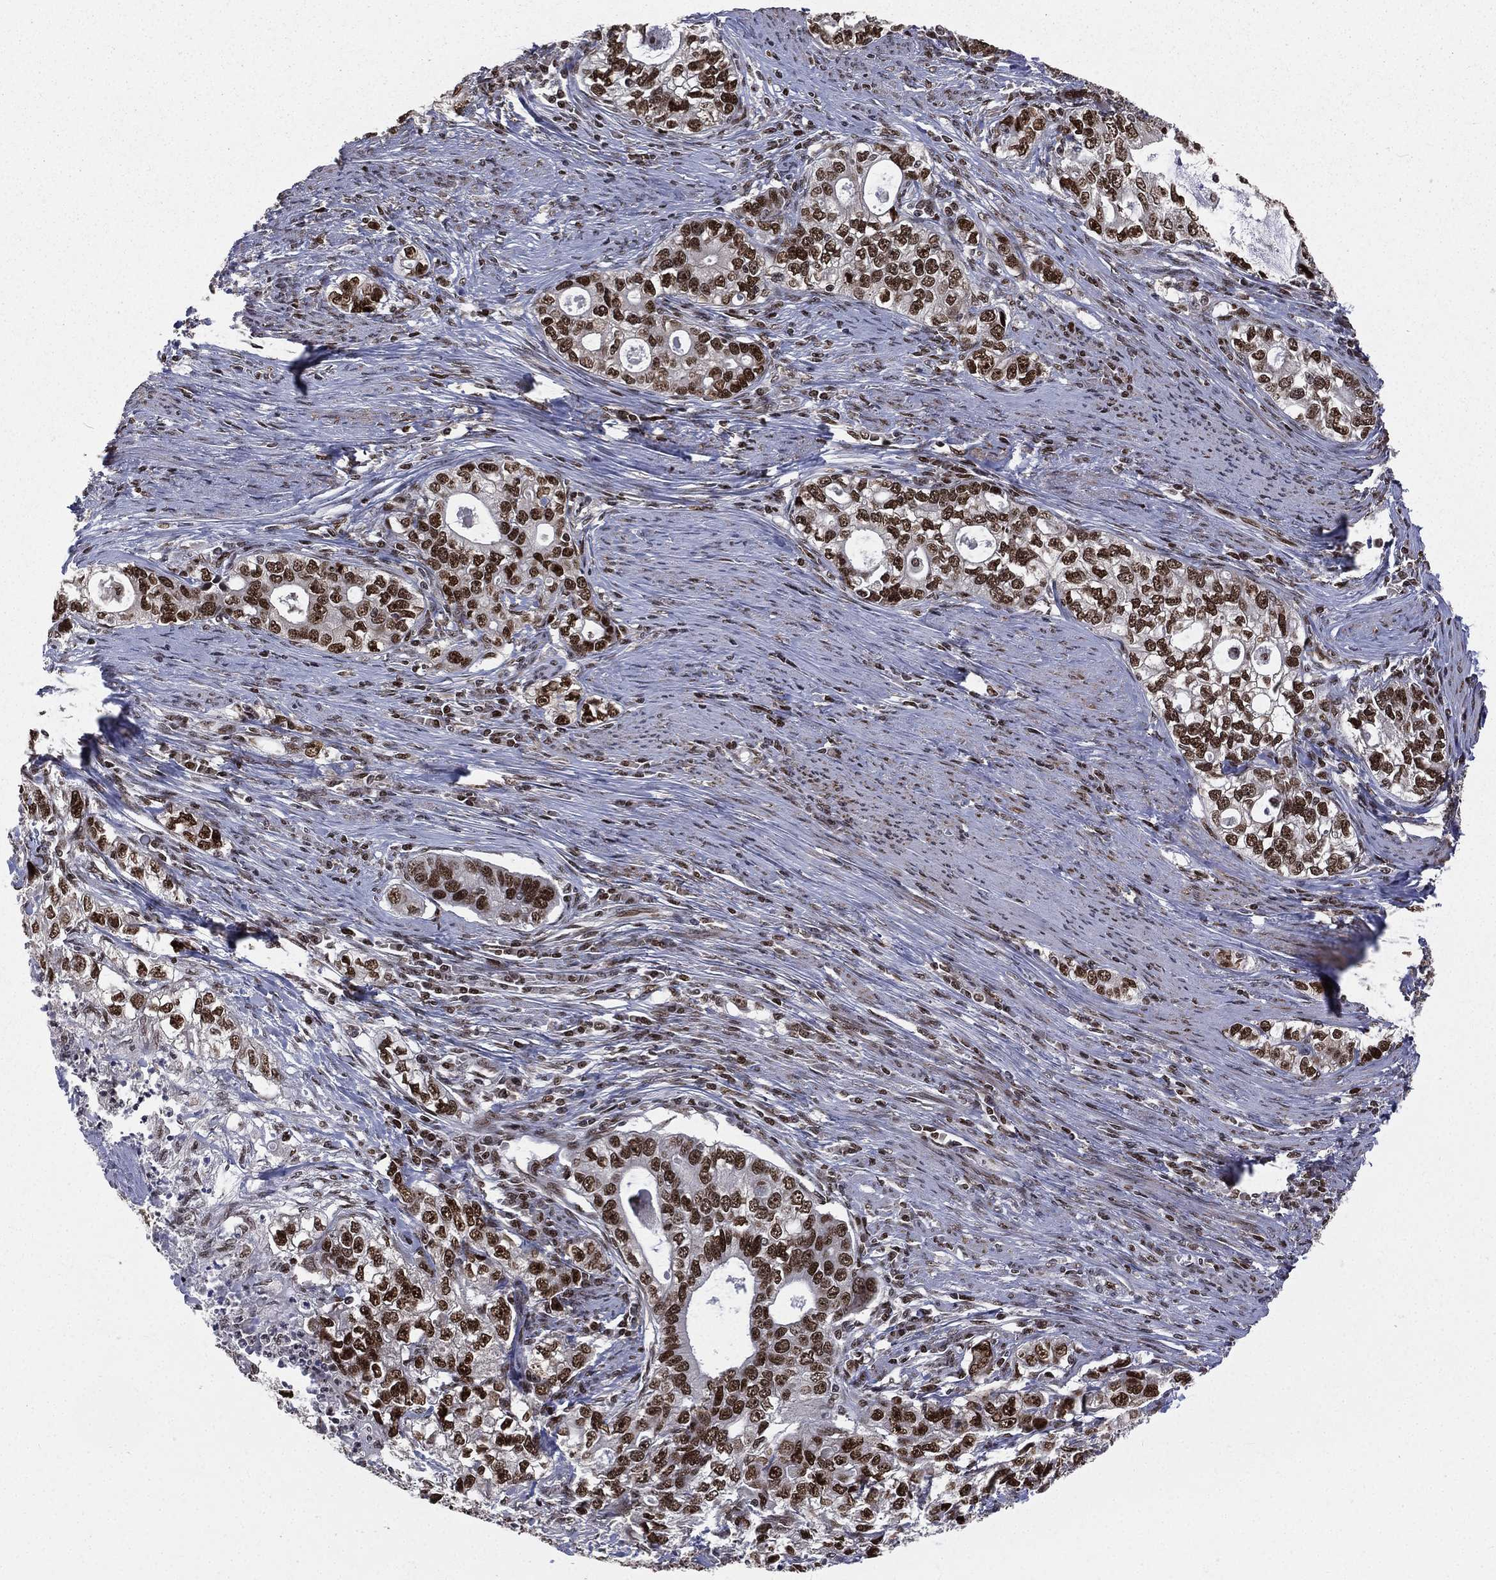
{"staining": {"intensity": "strong", "quantity": ">75%", "location": "nuclear"}, "tissue": "stomach cancer", "cell_type": "Tumor cells", "image_type": "cancer", "snomed": [{"axis": "morphology", "description": "Adenocarcinoma, NOS"}, {"axis": "topography", "description": "Stomach, lower"}], "caption": "Brown immunohistochemical staining in stomach cancer (adenocarcinoma) demonstrates strong nuclear expression in approximately >75% of tumor cells.", "gene": "POLB", "patient": {"sex": "female", "age": 72}}